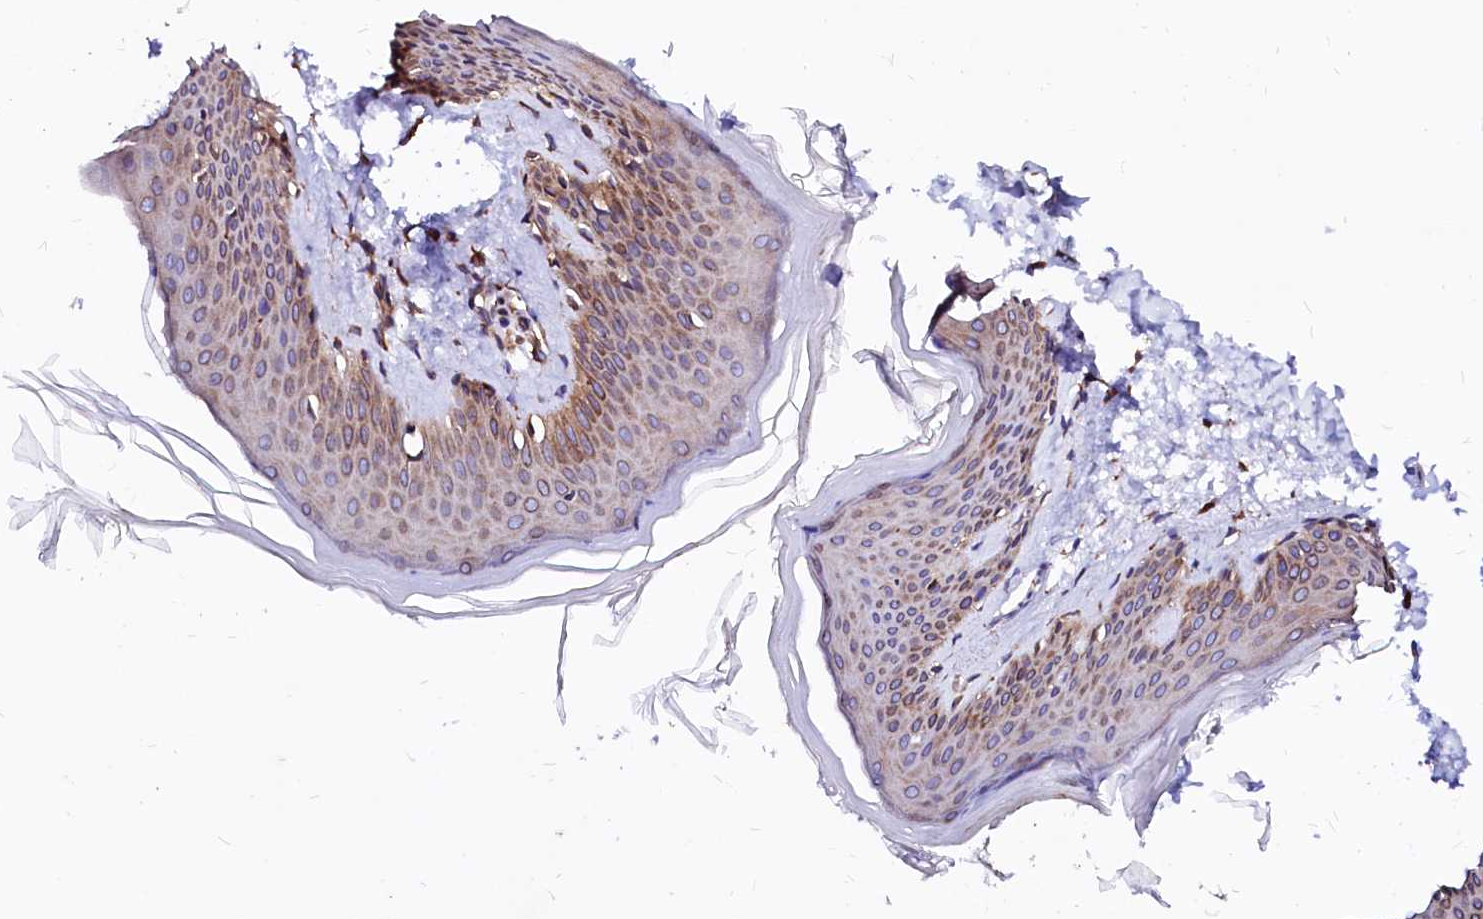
{"staining": {"intensity": "moderate", "quantity": ">75%", "location": "cytoplasmic/membranous"}, "tissue": "skin", "cell_type": "Fibroblasts", "image_type": "normal", "snomed": [{"axis": "morphology", "description": "Normal tissue, NOS"}, {"axis": "topography", "description": "Skin"}], "caption": "Protein expression by immunohistochemistry (IHC) displays moderate cytoplasmic/membranous expression in approximately >75% of fibroblasts in unremarkable skin. (DAB (3,3'-diaminobenzidine) IHC with brightfield microscopy, high magnification).", "gene": "DERL1", "patient": {"sex": "female", "age": 27}}